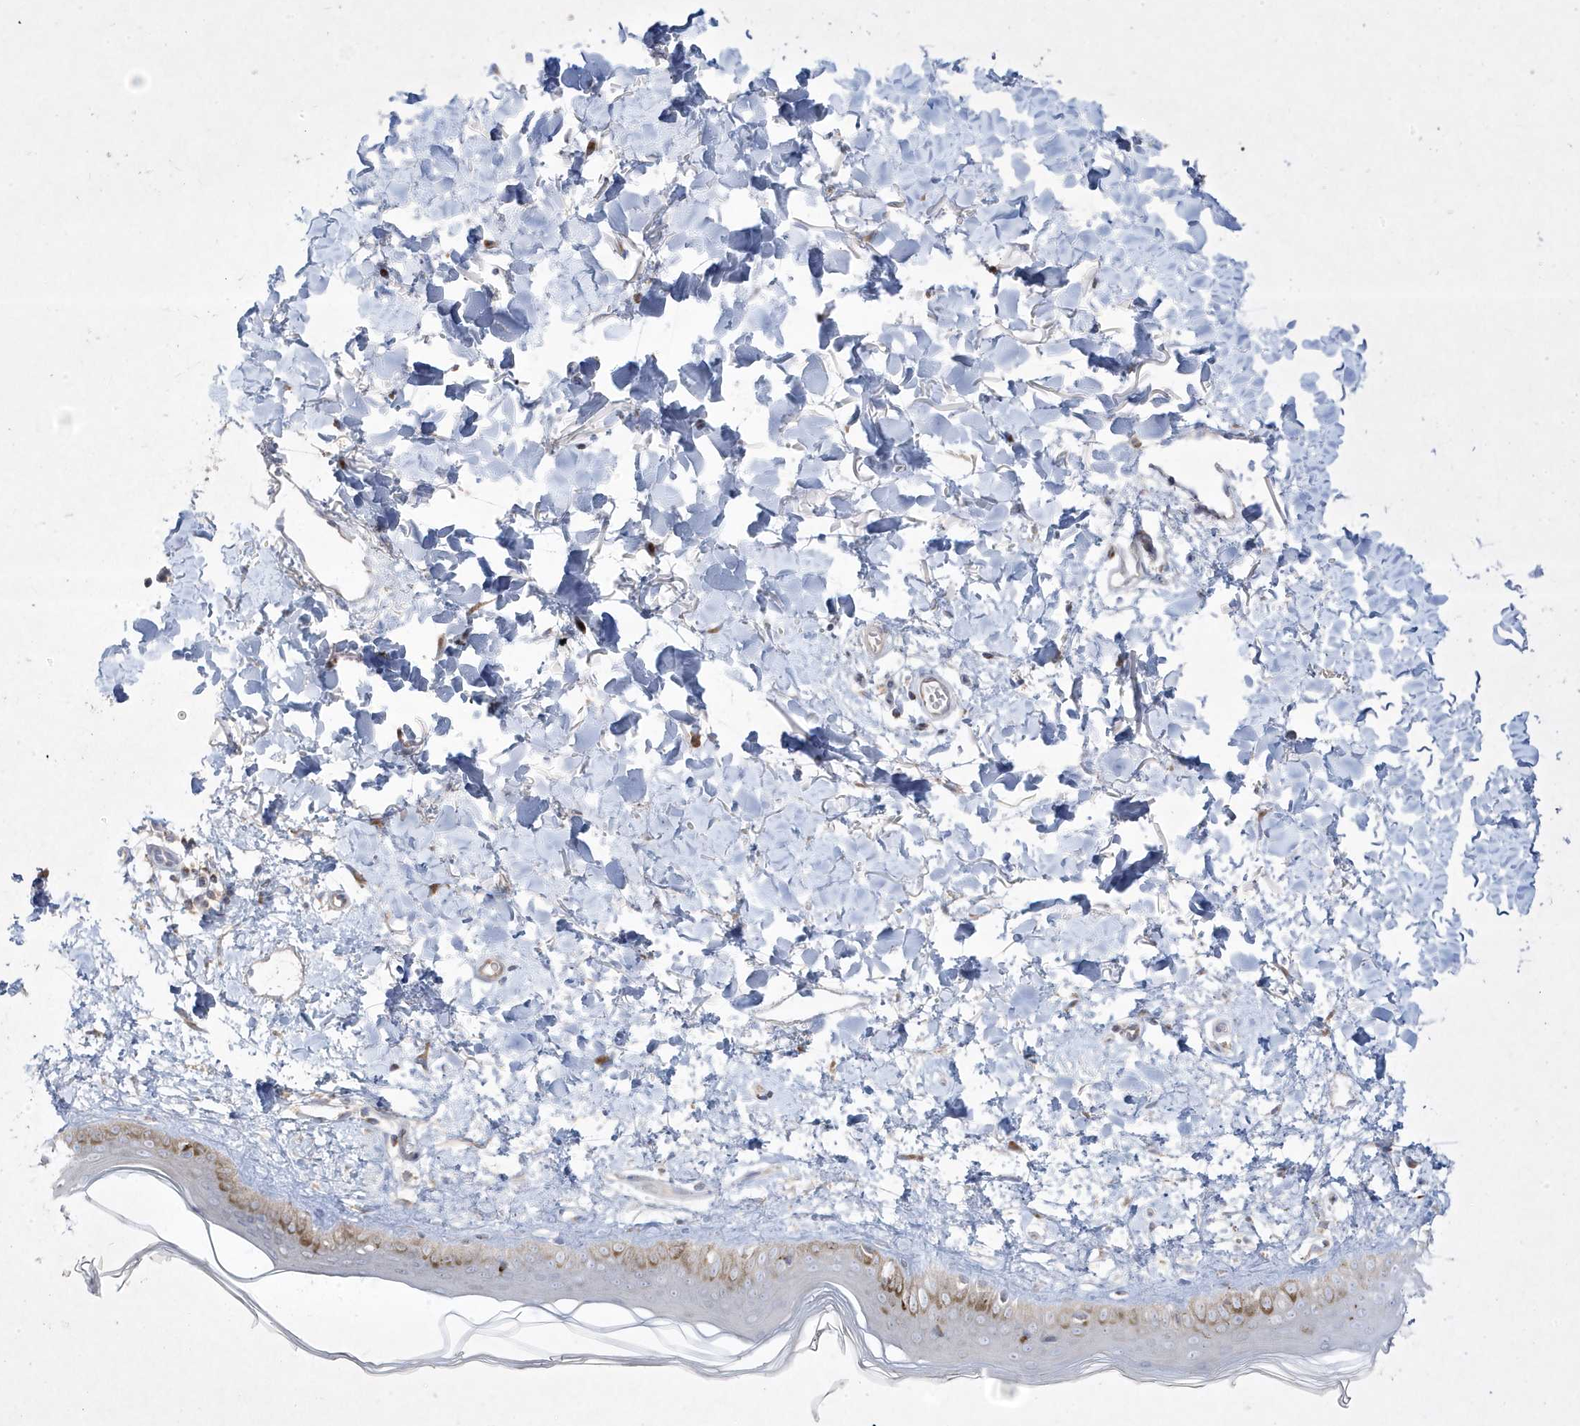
{"staining": {"intensity": "negative", "quantity": "none", "location": "none"}, "tissue": "skin", "cell_type": "Fibroblasts", "image_type": "normal", "snomed": [{"axis": "morphology", "description": "Normal tissue, NOS"}, {"axis": "topography", "description": "Skin"}], "caption": "IHC of unremarkable skin demonstrates no expression in fibroblasts. Brightfield microscopy of immunohistochemistry (IHC) stained with DAB (brown) and hematoxylin (blue), captured at high magnification.", "gene": "ADAMTSL3", "patient": {"sex": "female", "age": 58}}